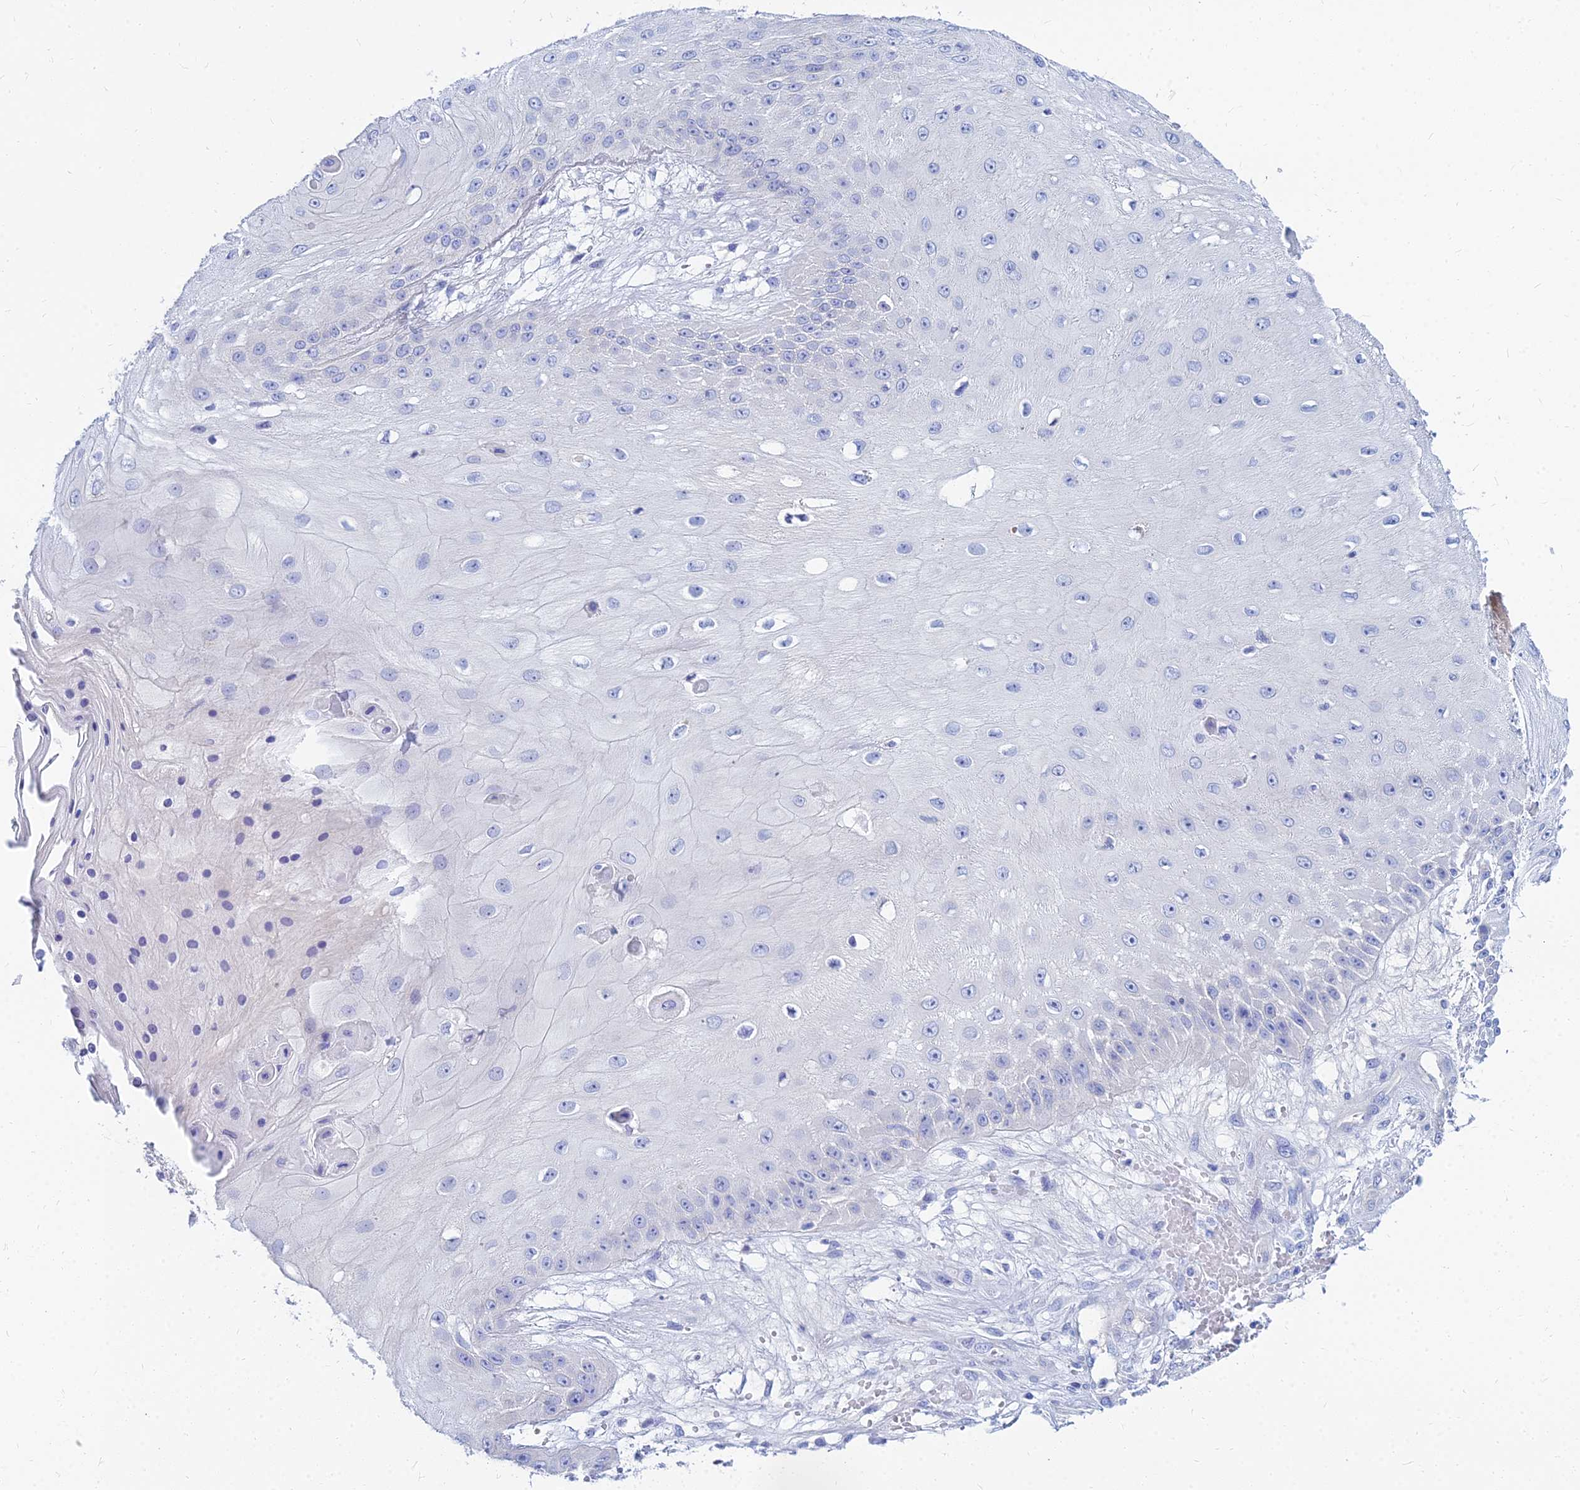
{"staining": {"intensity": "negative", "quantity": "none", "location": "none"}, "tissue": "skin cancer", "cell_type": "Tumor cells", "image_type": "cancer", "snomed": [{"axis": "morphology", "description": "Squamous cell carcinoma, NOS"}, {"axis": "topography", "description": "Skin"}], "caption": "Immunohistochemistry micrograph of neoplastic tissue: skin cancer (squamous cell carcinoma) stained with DAB exhibits no significant protein positivity in tumor cells.", "gene": "ZNF552", "patient": {"sex": "male", "age": 70}}